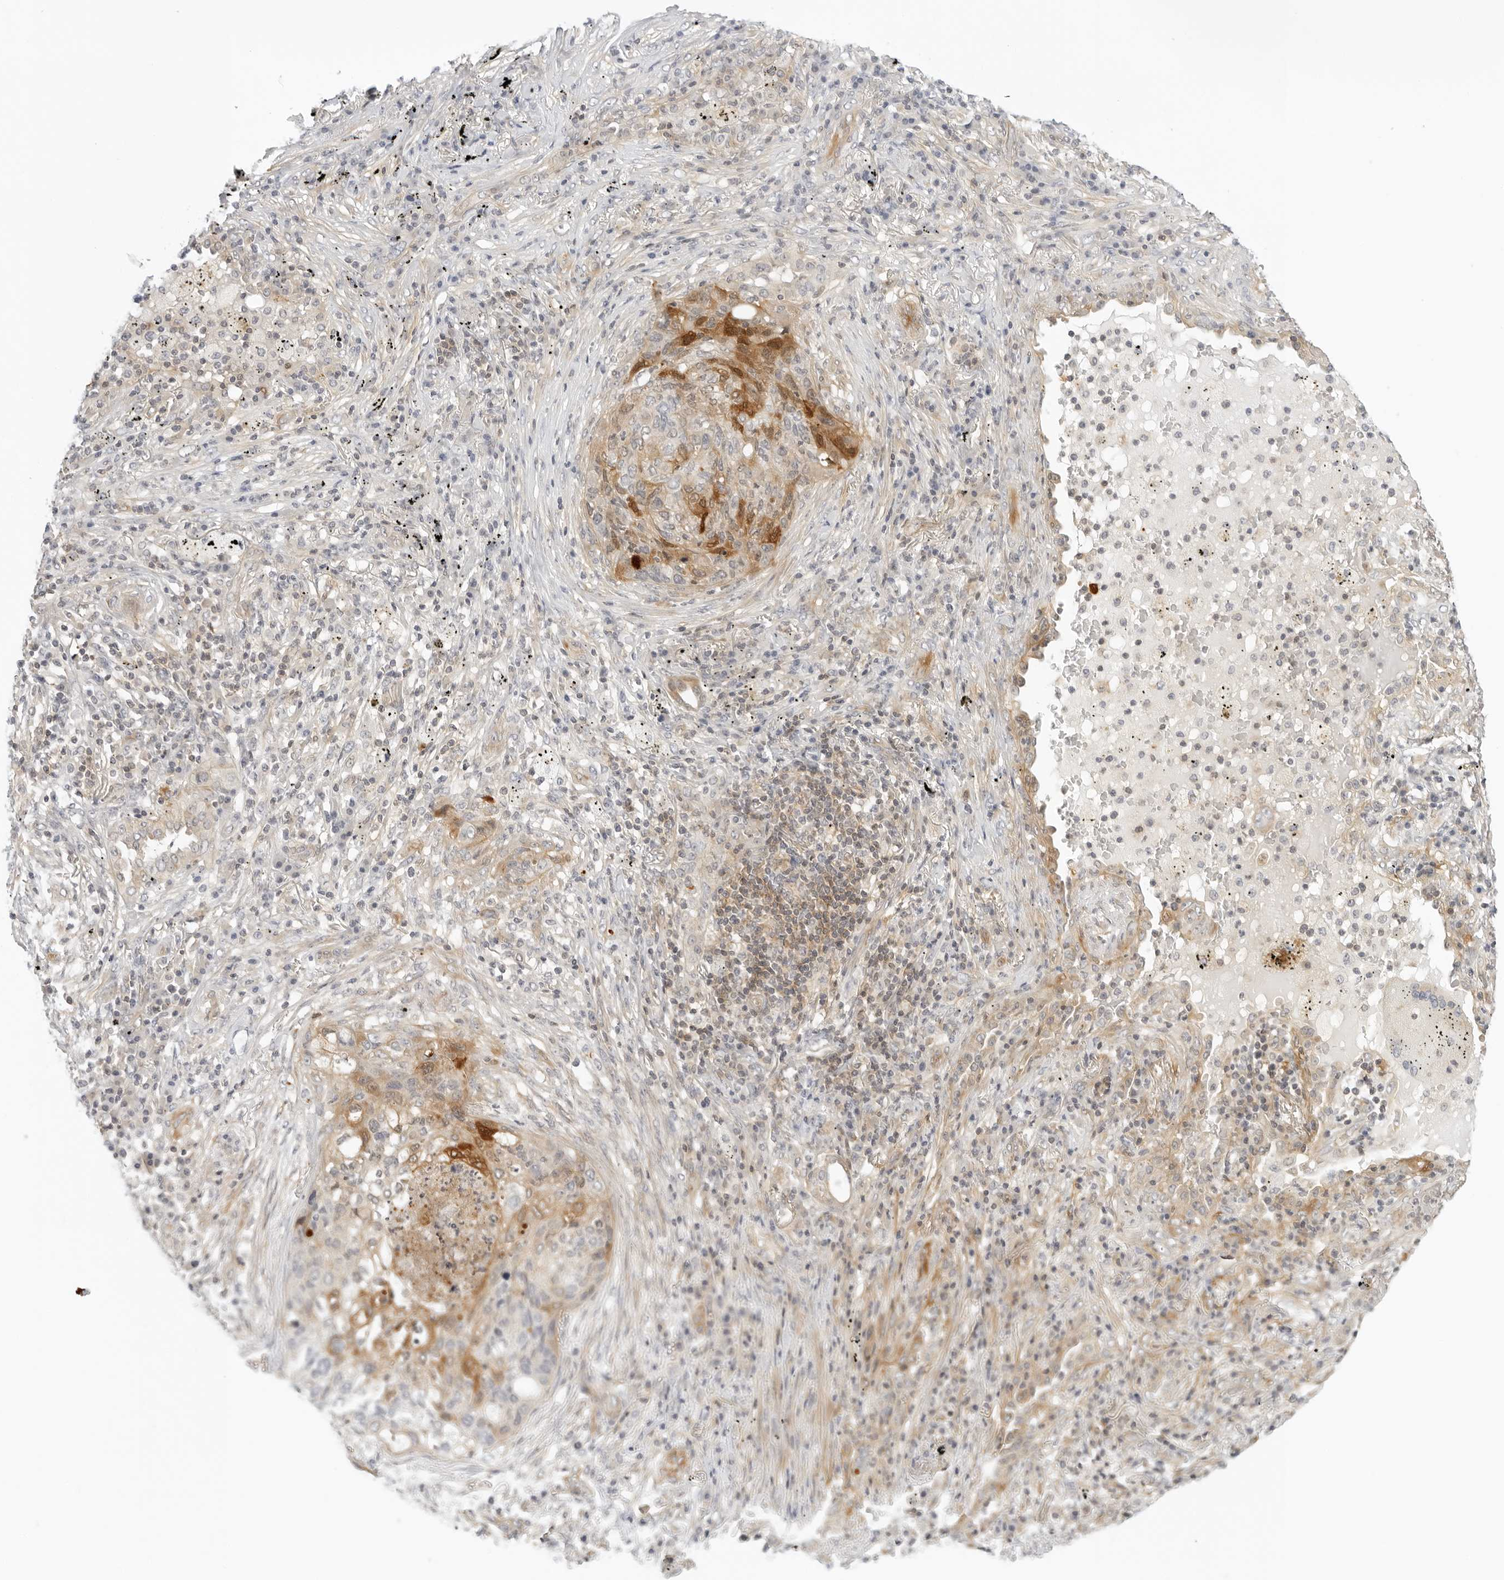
{"staining": {"intensity": "moderate", "quantity": "<25%", "location": "cytoplasmic/membranous,nuclear"}, "tissue": "lung cancer", "cell_type": "Tumor cells", "image_type": "cancer", "snomed": [{"axis": "morphology", "description": "Squamous cell carcinoma, NOS"}, {"axis": "topography", "description": "Lung"}], "caption": "IHC of human squamous cell carcinoma (lung) shows low levels of moderate cytoplasmic/membranous and nuclear staining in approximately <25% of tumor cells.", "gene": "OSCP1", "patient": {"sex": "female", "age": 63}}